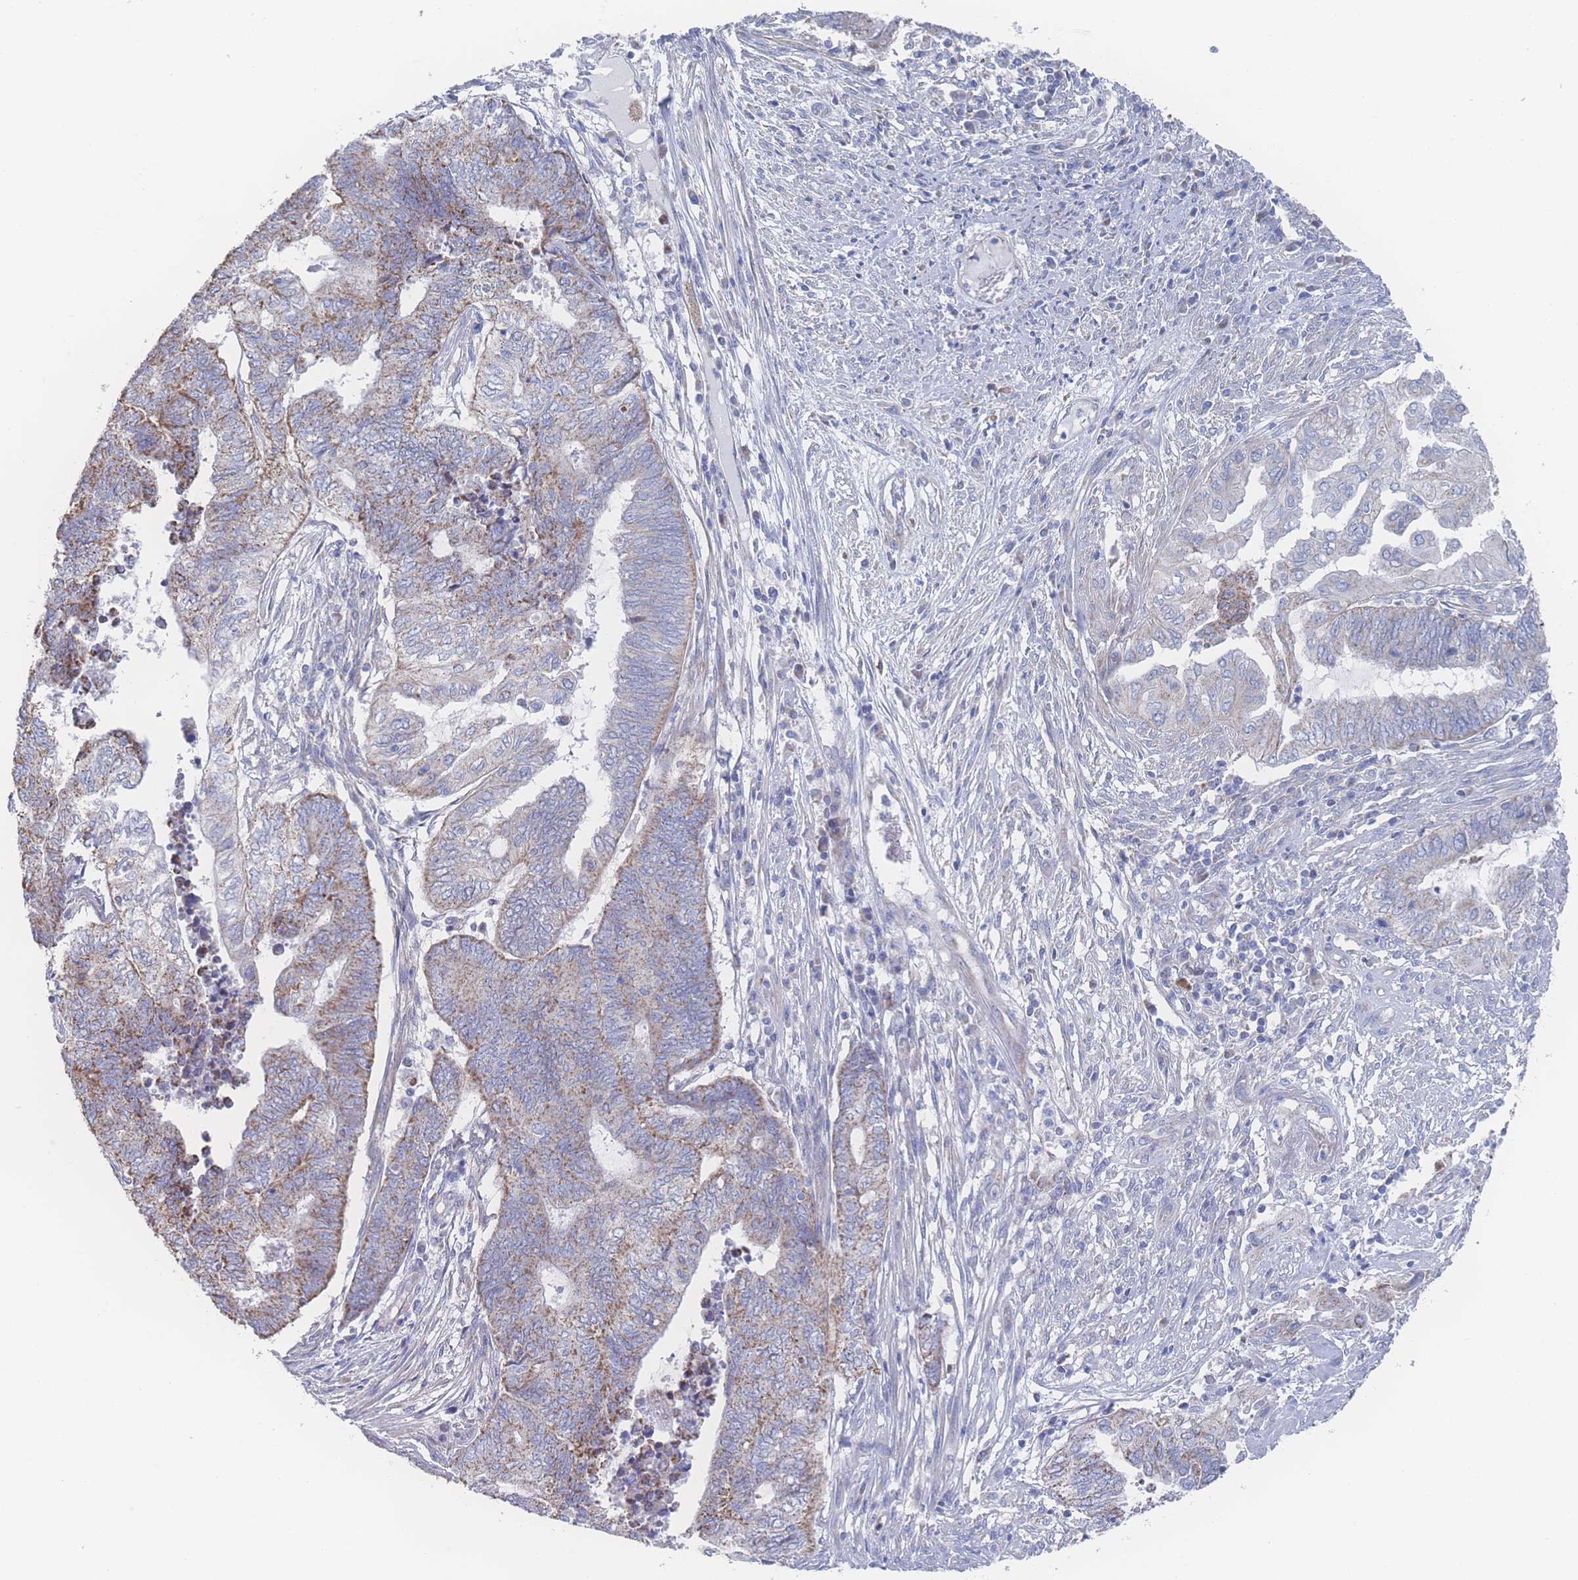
{"staining": {"intensity": "moderate", "quantity": "25%-75%", "location": "cytoplasmic/membranous"}, "tissue": "endometrial cancer", "cell_type": "Tumor cells", "image_type": "cancer", "snomed": [{"axis": "morphology", "description": "Adenocarcinoma, NOS"}, {"axis": "topography", "description": "Uterus"}, {"axis": "topography", "description": "Endometrium"}], "caption": "A photomicrograph showing moderate cytoplasmic/membranous positivity in about 25%-75% of tumor cells in endometrial cancer (adenocarcinoma), as visualized by brown immunohistochemical staining.", "gene": "SNPH", "patient": {"sex": "female", "age": 70}}